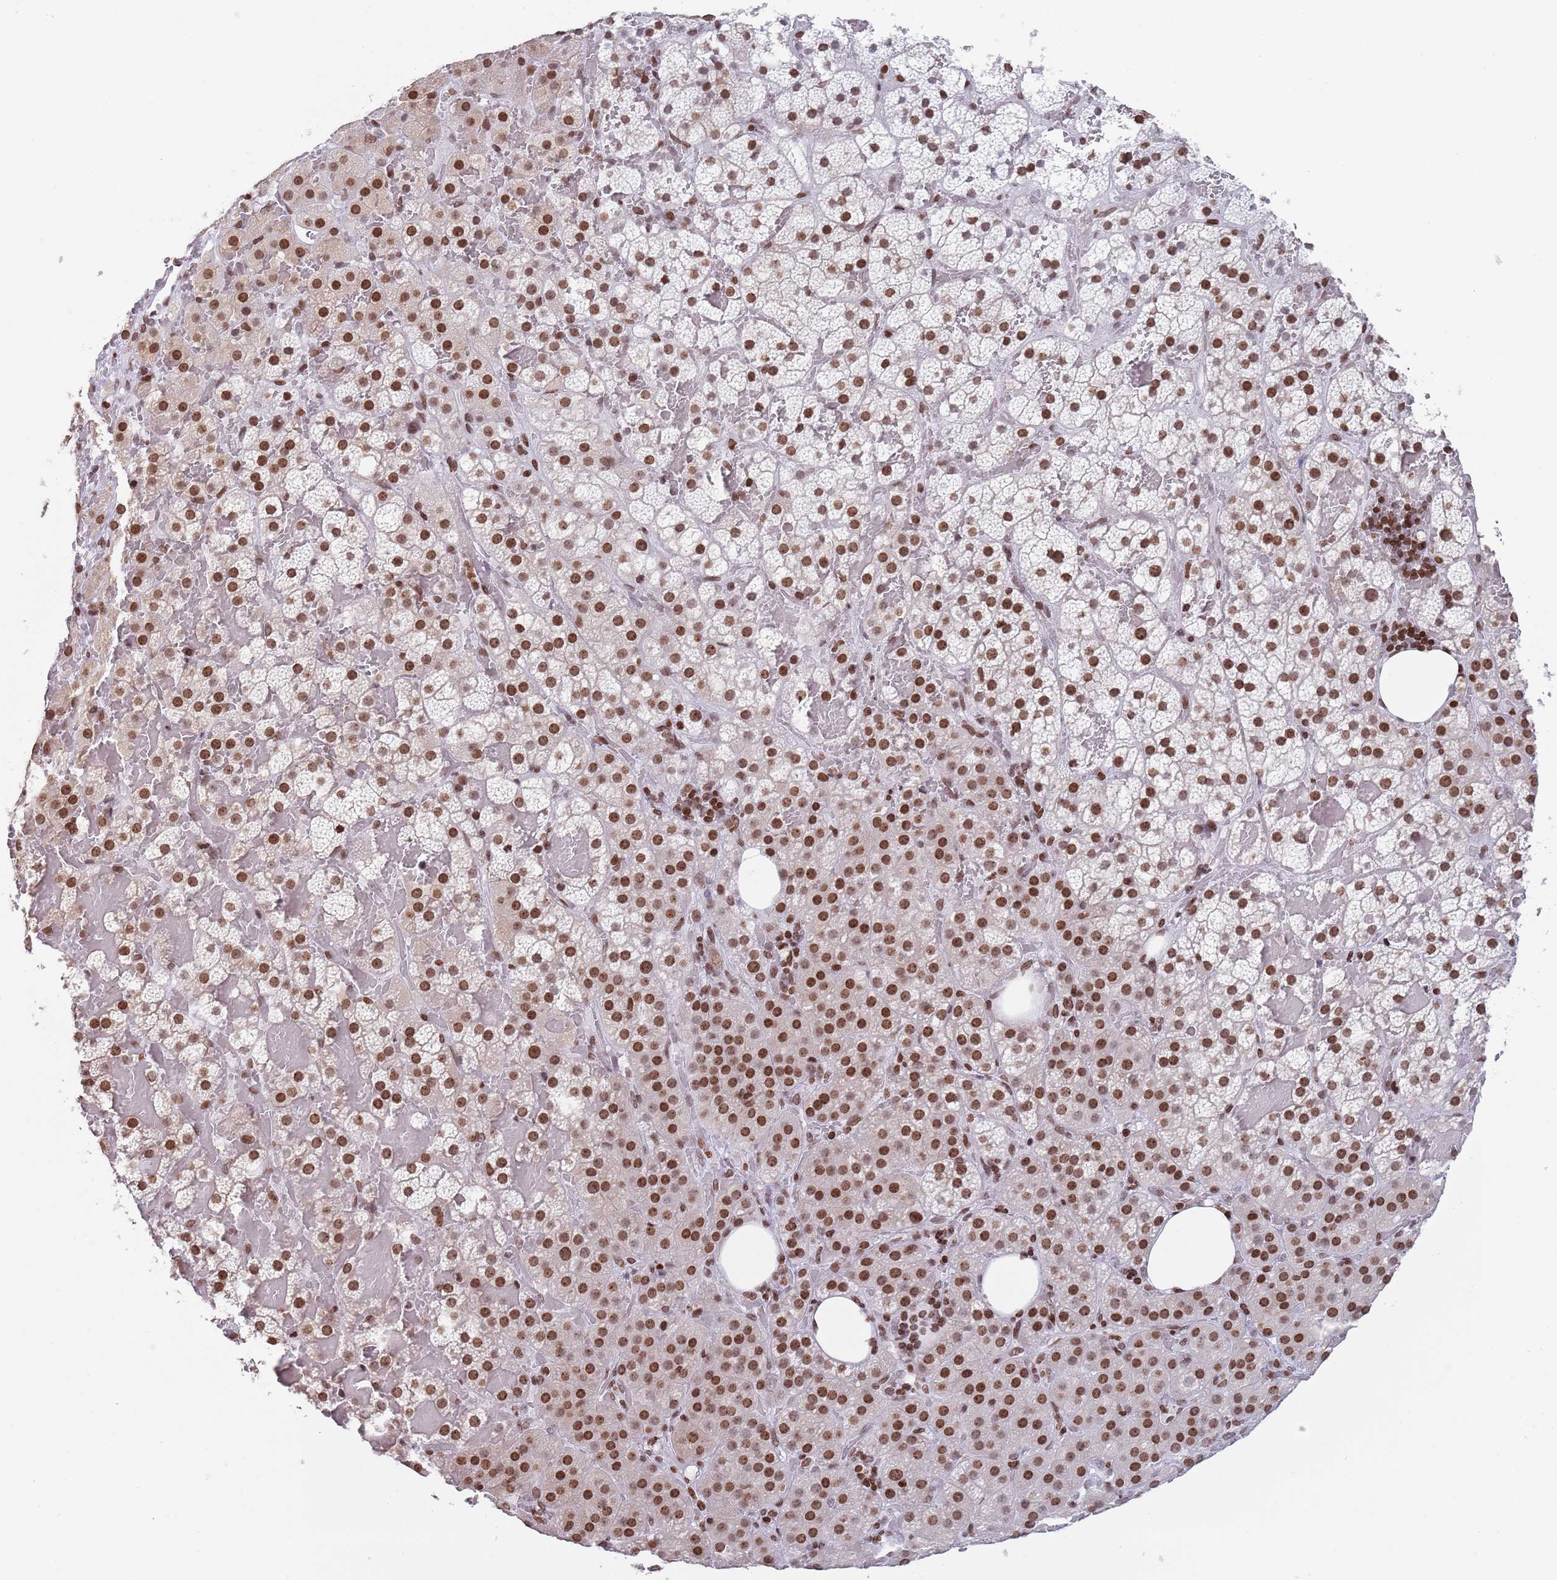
{"staining": {"intensity": "strong", "quantity": ">75%", "location": "nuclear"}, "tissue": "adrenal gland", "cell_type": "Glandular cells", "image_type": "normal", "snomed": [{"axis": "morphology", "description": "Normal tissue, NOS"}, {"axis": "topography", "description": "Adrenal gland"}], "caption": "IHC (DAB) staining of benign adrenal gland exhibits strong nuclear protein positivity in approximately >75% of glandular cells. (DAB IHC, brown staining for protein, blue staining for nuclei).", "gene": "ENSG00000285547", "patient": {"sex": "female", "age": 59}}